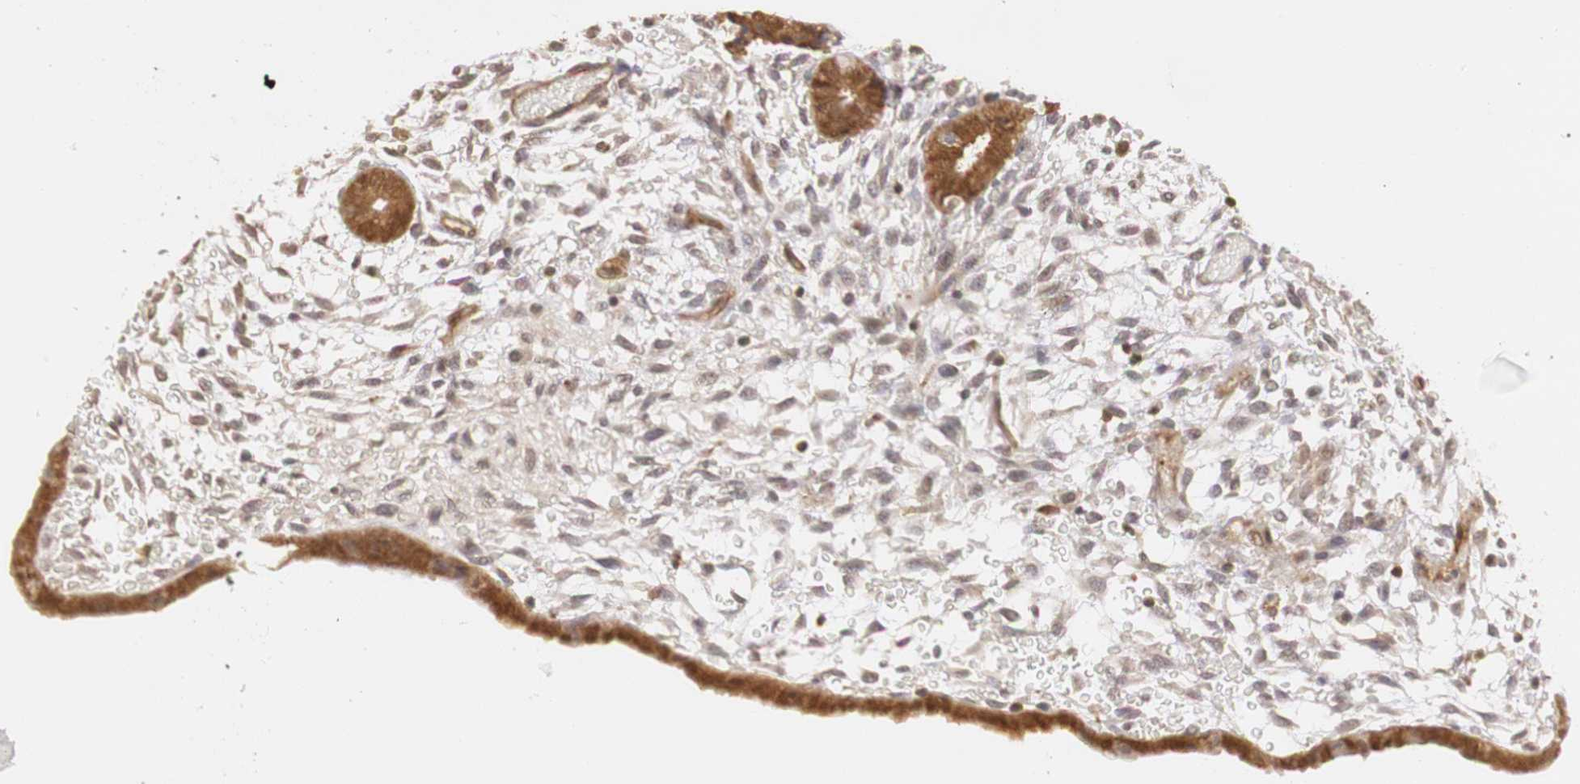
{"staining": {"intensity": "weak", "quantity": "<25%", "location": "cytoplasmic/membranous,nuclear"}, "tissue": "endometrium", "cell_type": "Cells in endometrial stroma", "image_type": "normal", "snomed": [{"axis": "morphology", "description": "Normal tissue, NOS"}, {"axis": "topography", "description": "Endometrium"}], "caption": "Image shows no protein positivity in cells in endometrial stroma of unremarkable endometrium. (Stains: DAB (3,3'-diaminobenzidine) IHC with hematoxylin counter stain, Microscopy: brightfield microscopy at high magnification).", "gene": "PLEKHA1", "patient": {"sex": "female", "age": 42}}